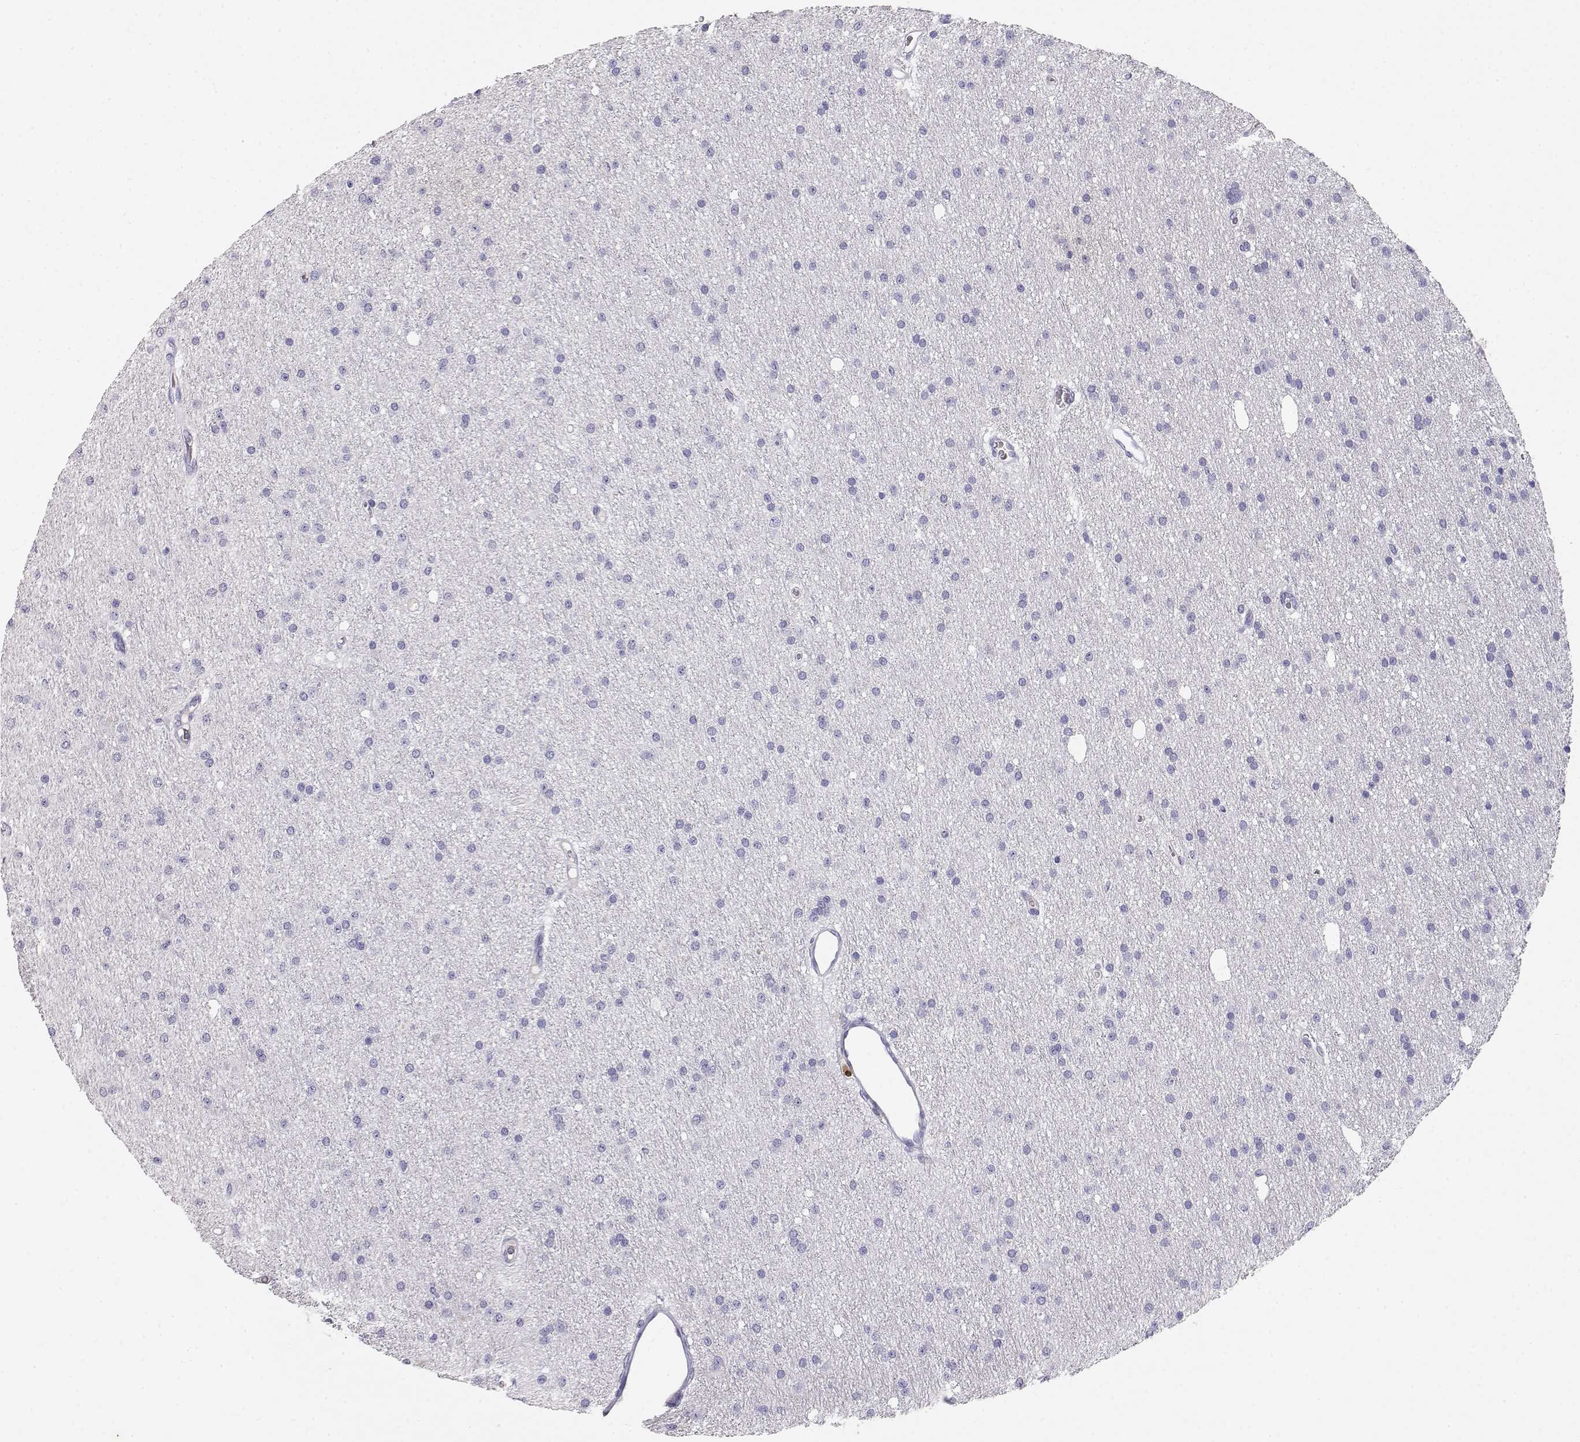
{"staining": {"intensity": "negative", "quantity": "none", "location": "none"}, "tissue": "glioma", "cell_type": "Tumor cells", "image_type": "cancer", "snomed": [{"axis": "morphology", "description": "Glioma, malignant, Low grade"}, {"axis": "topography", "description": "Brain"}], "caption": "IHC histopathology image of neoplastic tissue: glioma stained with DAB displays no significant protein staining in tumor cells. (DAB IHC visualized using brightfield microscopy, high magnification).", "gene": "GPR174", "patient": {"sex": "male", "age": 27}}